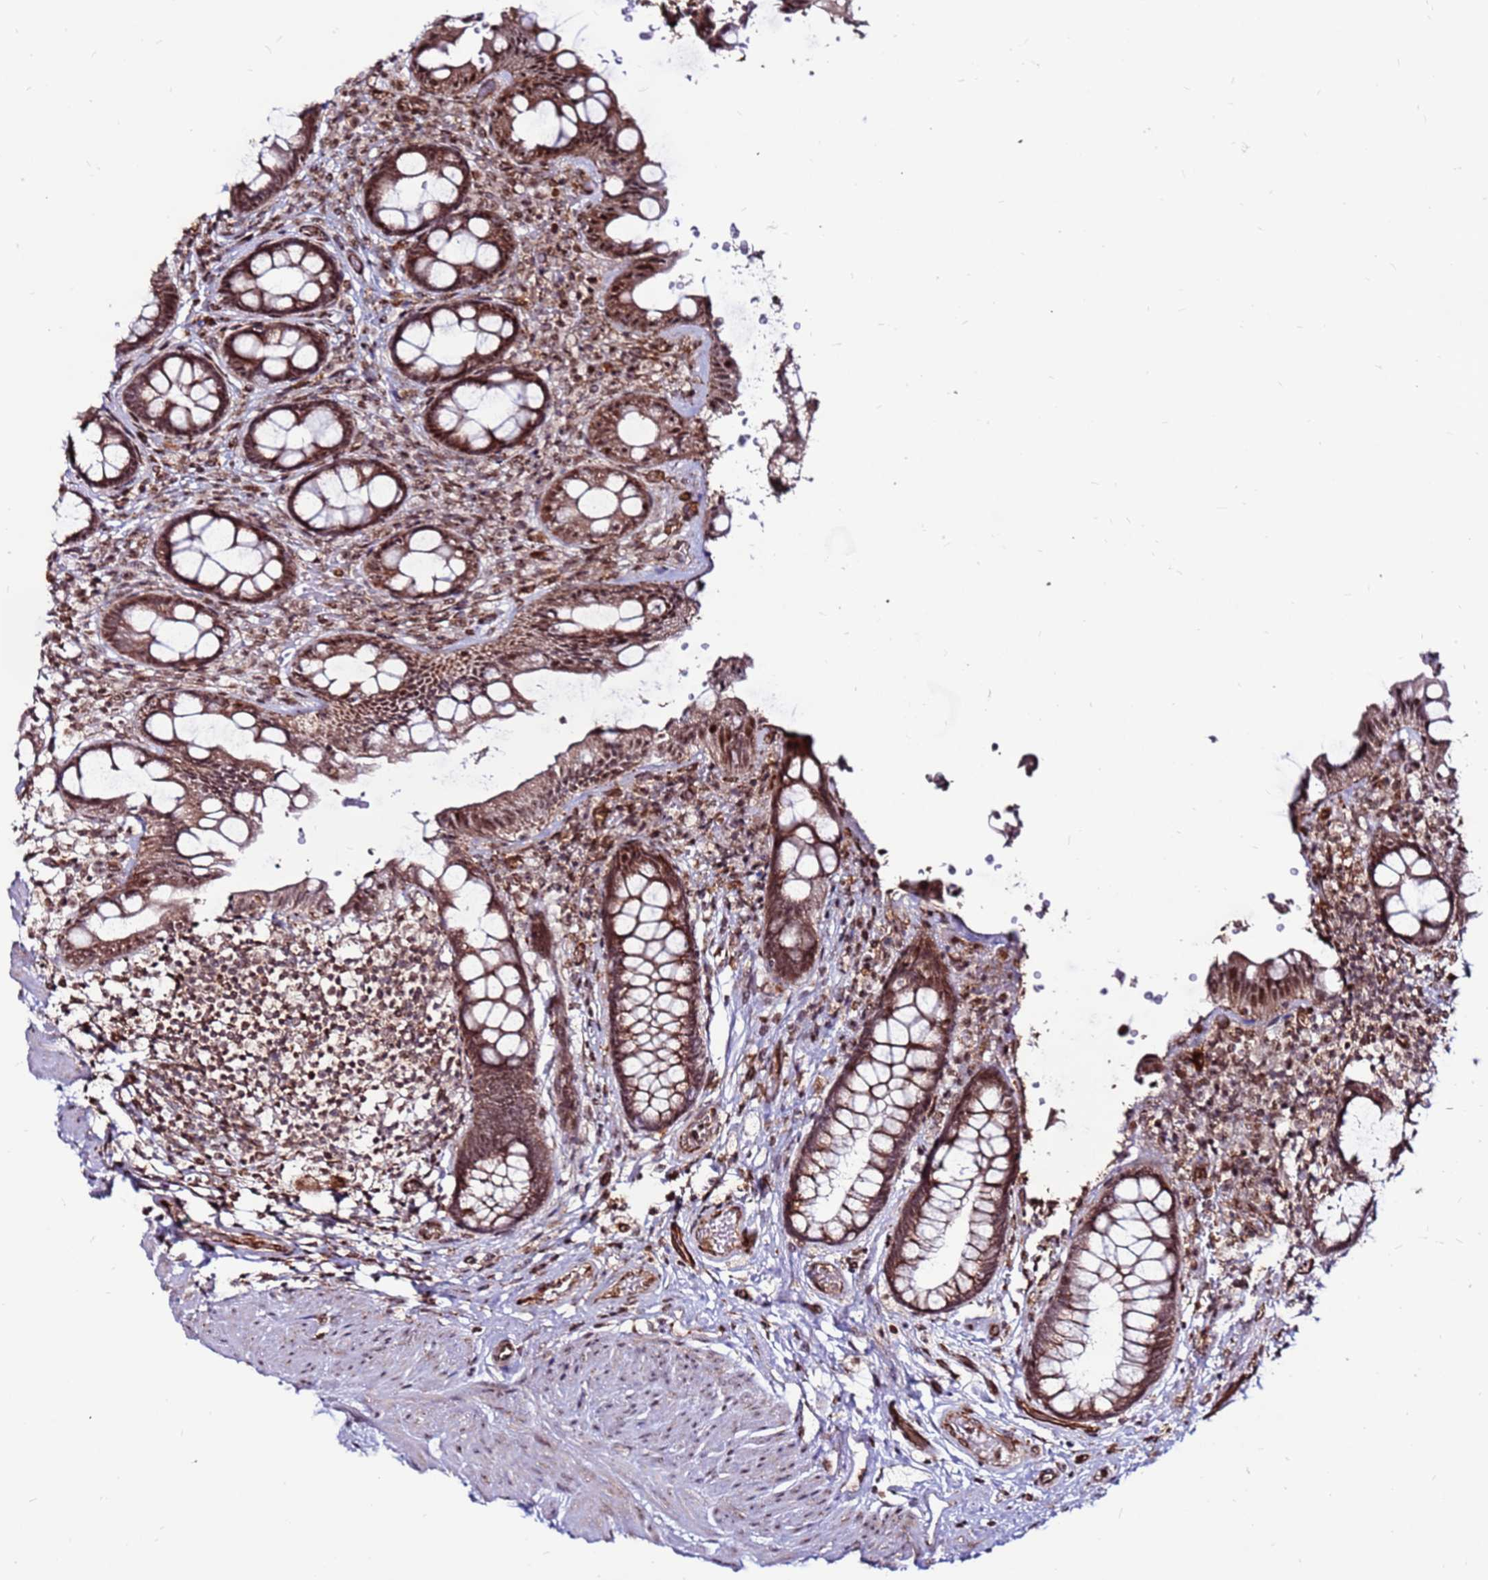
{"staining": {"intensity": "moderate", "quantity": ">75%", "location": "cytoplasmic/membranous,nuclear"}, "tissue": "rectum", "cell_type": "Glandular cells", "image_type": "normal", "snomed": [{"axis": "morphology", "description": "Normal tissue, NOS"}, {"axis": "topography", "description": "Rectum"}, {"axis": "topography", "description": "Peripheral nerve tissue"}], "caption": "IHC image of unremarkable rectum: rectum stained using immunohistochemistry displays medium levels of moderate protein expression localized specifically in the cytoplasmic/membranous,nuclear of glandular cells, appearing as a cytoplasmic/membranous,nuclear brown color.", "gene": "CLK3", "patient": {"sex": "female", "age": 69}}